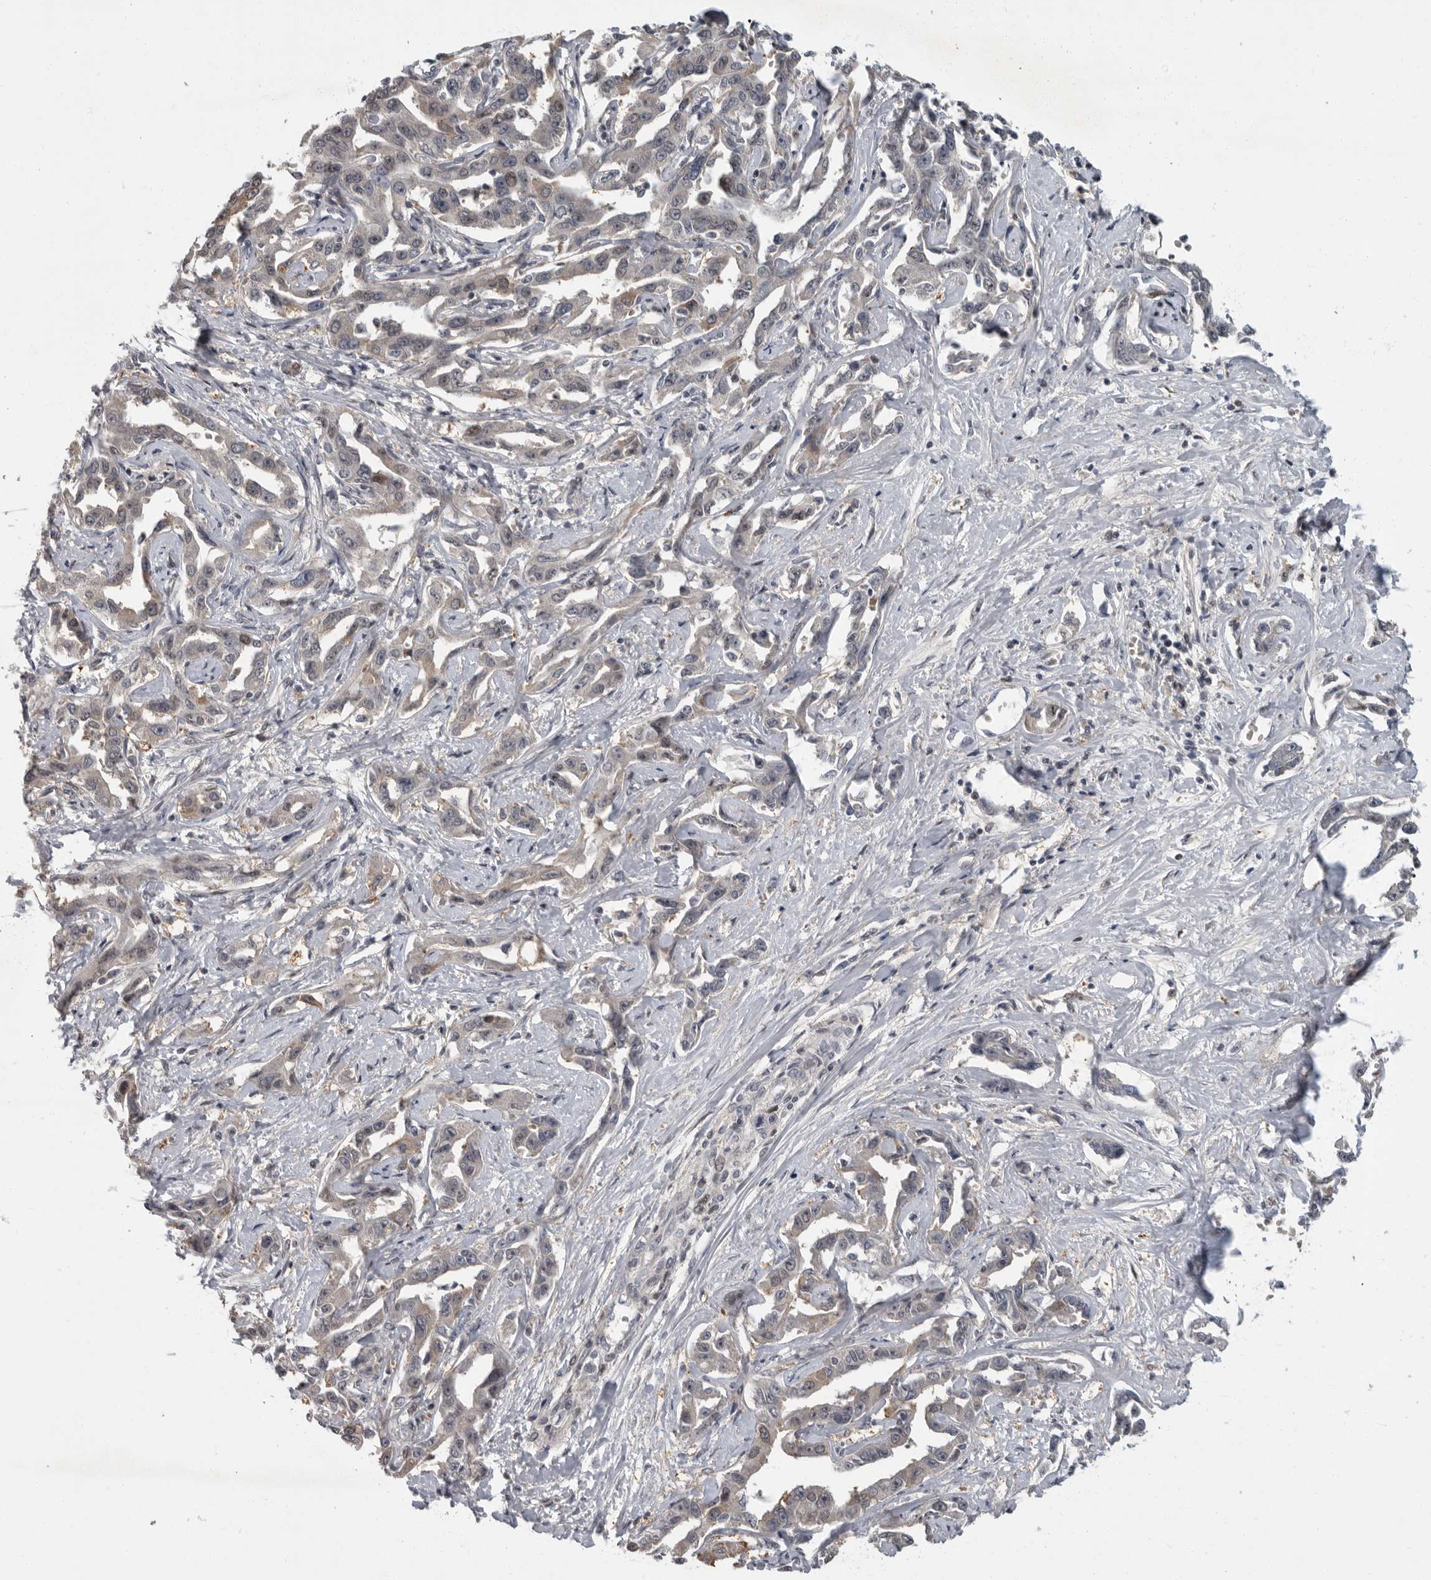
{"staining": {"intensity": "weak", "quantity": "<25%", "location": "cytoplasmic/membranous"}, "tissue": "liver cancer", "cell_type": "Tumor cells", "image_type": "cancer", "snomed": [{"axis": "morphology", "description": "Cholangiocarcinoma"}, {"axis": "topography", "description": "Liver"}], "caption": "This is an immunohistochemistry (IHC) image of human liver cholangiocarcinoma. There is no positivity in tumor cells.", "gene": "PDE7A", "patient": {"sex": "male", "age": 59}}